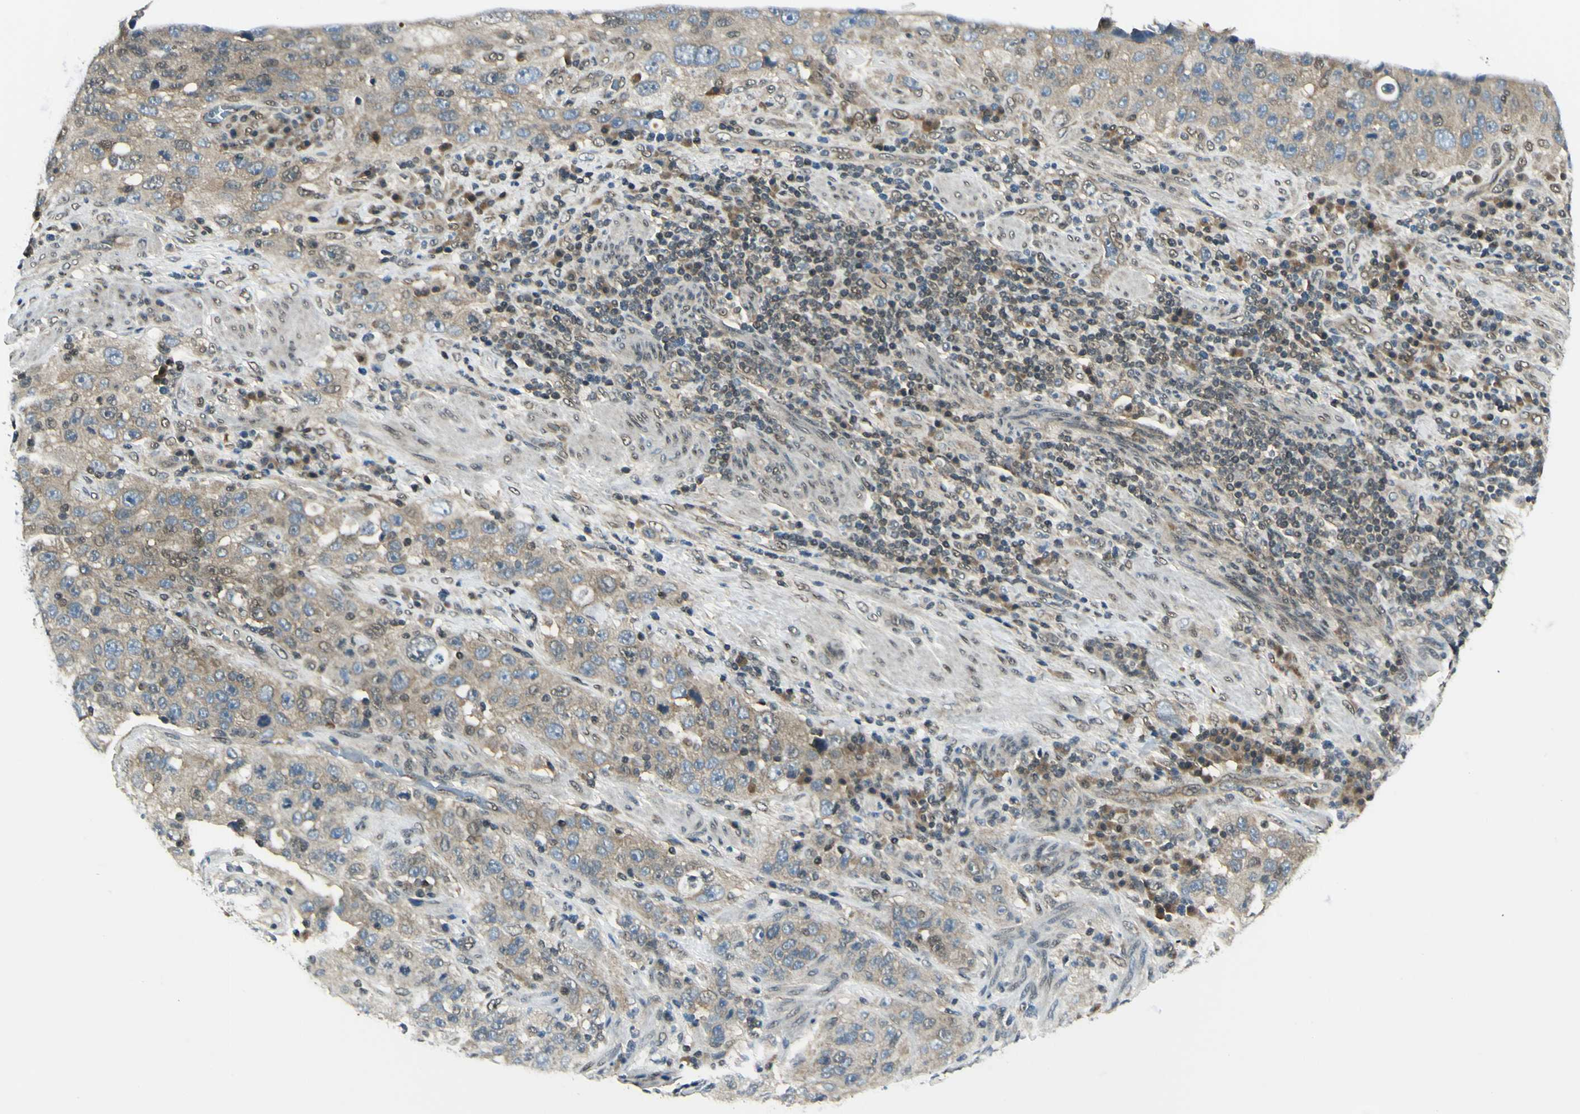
{"staining": {"intensity": "weak", "quantity": ">75%", "location": "cytoplasmic/membranous"}, "tissue": "stomach cancer", "cell_type": "Tumor cells", "image_type": "cancer", "snomed": [{"axis": "morphology", "description": "Normal tissue, NOS"}, {"axis": "morphology", "description": "Adenocarcinoma, NOS"}, {"axis": "topography", "description": "Stomach"}], "caption": "Immunohistochemistry (IHC) (DAB (3,3'-diaminobenzidine)) staining of stomach cancer (adenocarcinoma) shows weak cytoplasmic/membranous protein expression in about >75% of tumor cells.", "gene": "PSMD5", "patient": {"sex": "male", "age": 48}}